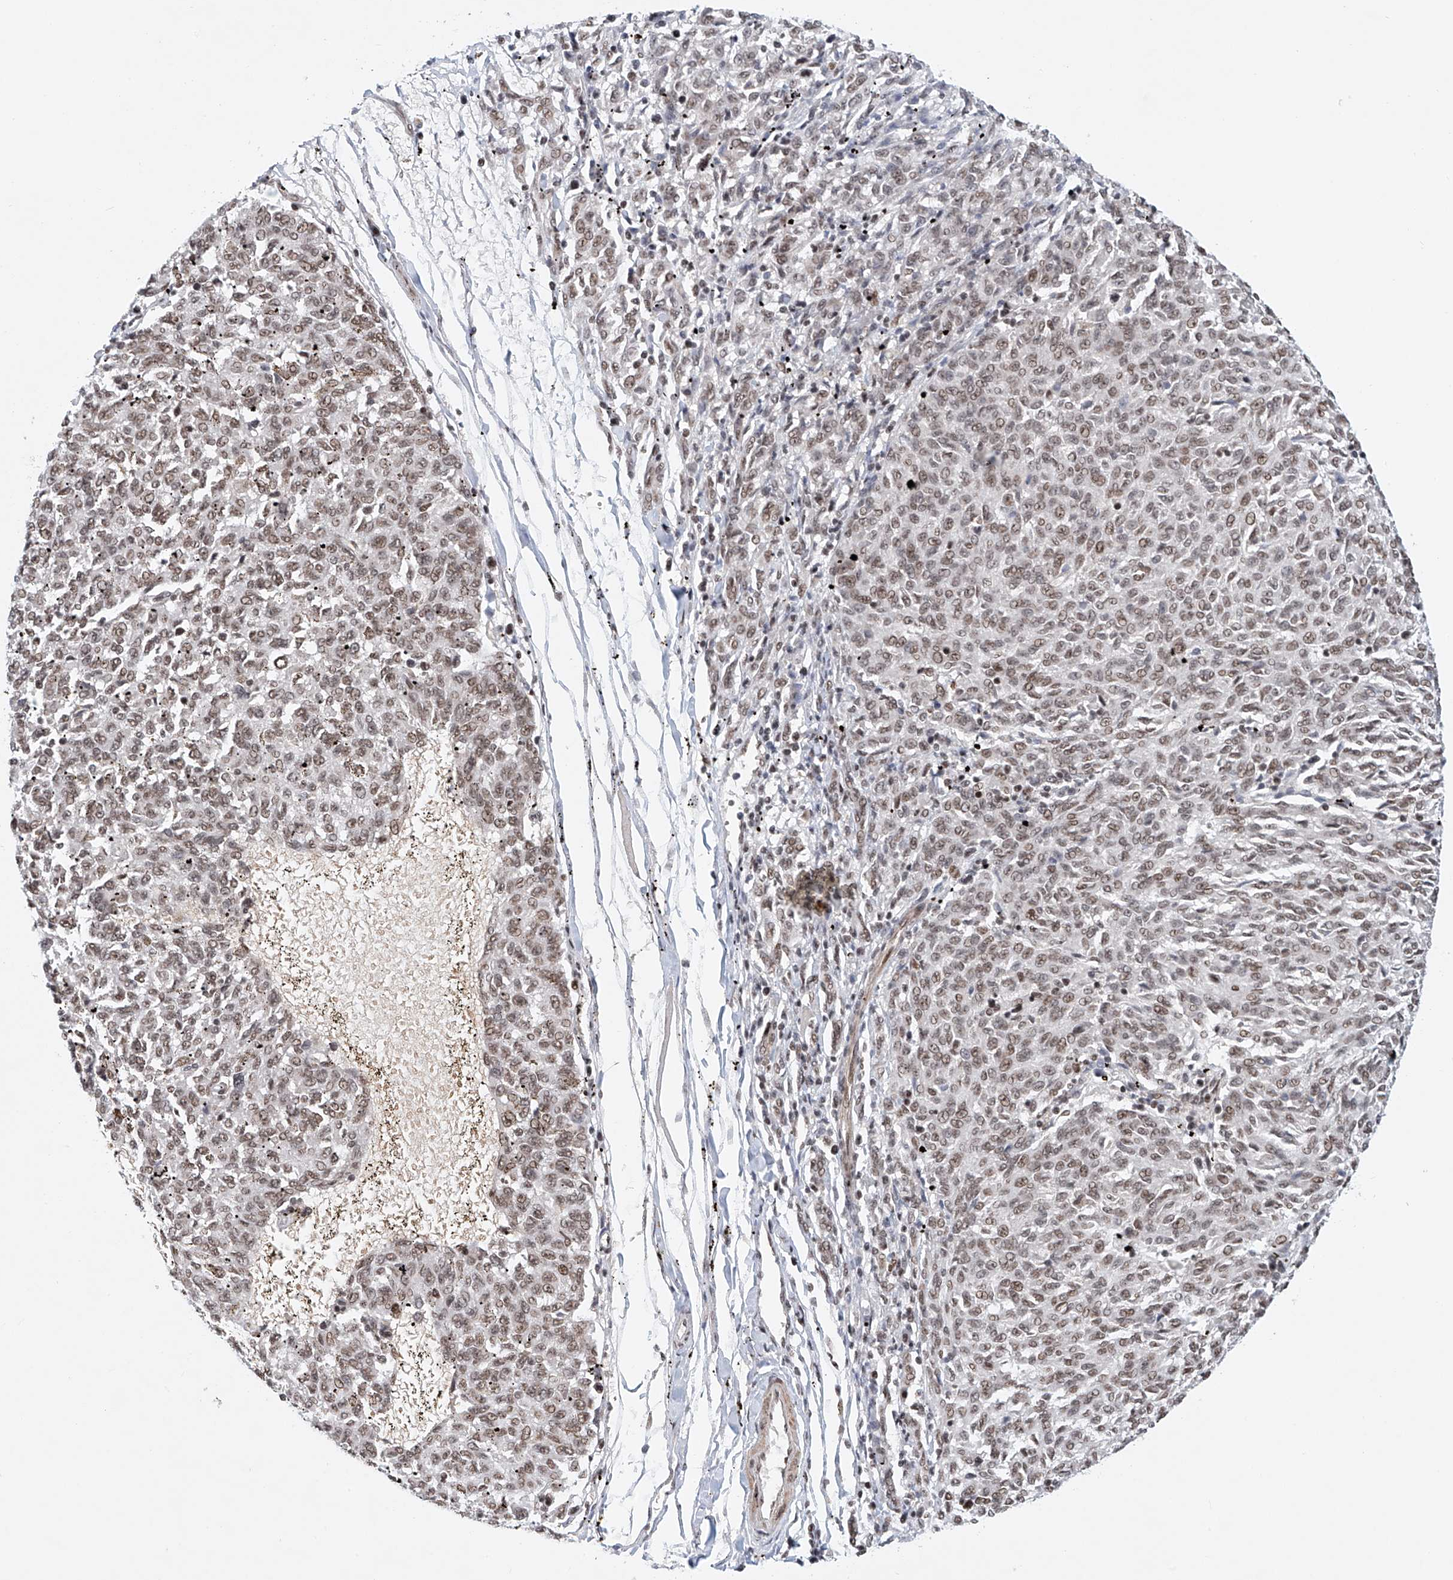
{"staining": {"intensity": "moderate", "quantity": "25%-75%", "location": "nuclear"}, "tissue": "melanoma", "cell_type": "Tumor cells", "image_type": "cancer", "snomed": [{"axis": "morphology", "description": "Malignant melanoma, NOS"}, {"axis": "topography", "description": "Skin"}], "caption": "Tumor cells exhibit medium levels of moderate nuclear expression in about 25%-75% of cells in human malignant melanoma.", "gene": "ZNF470", "patient": {"sex": "female", "age": 72}}